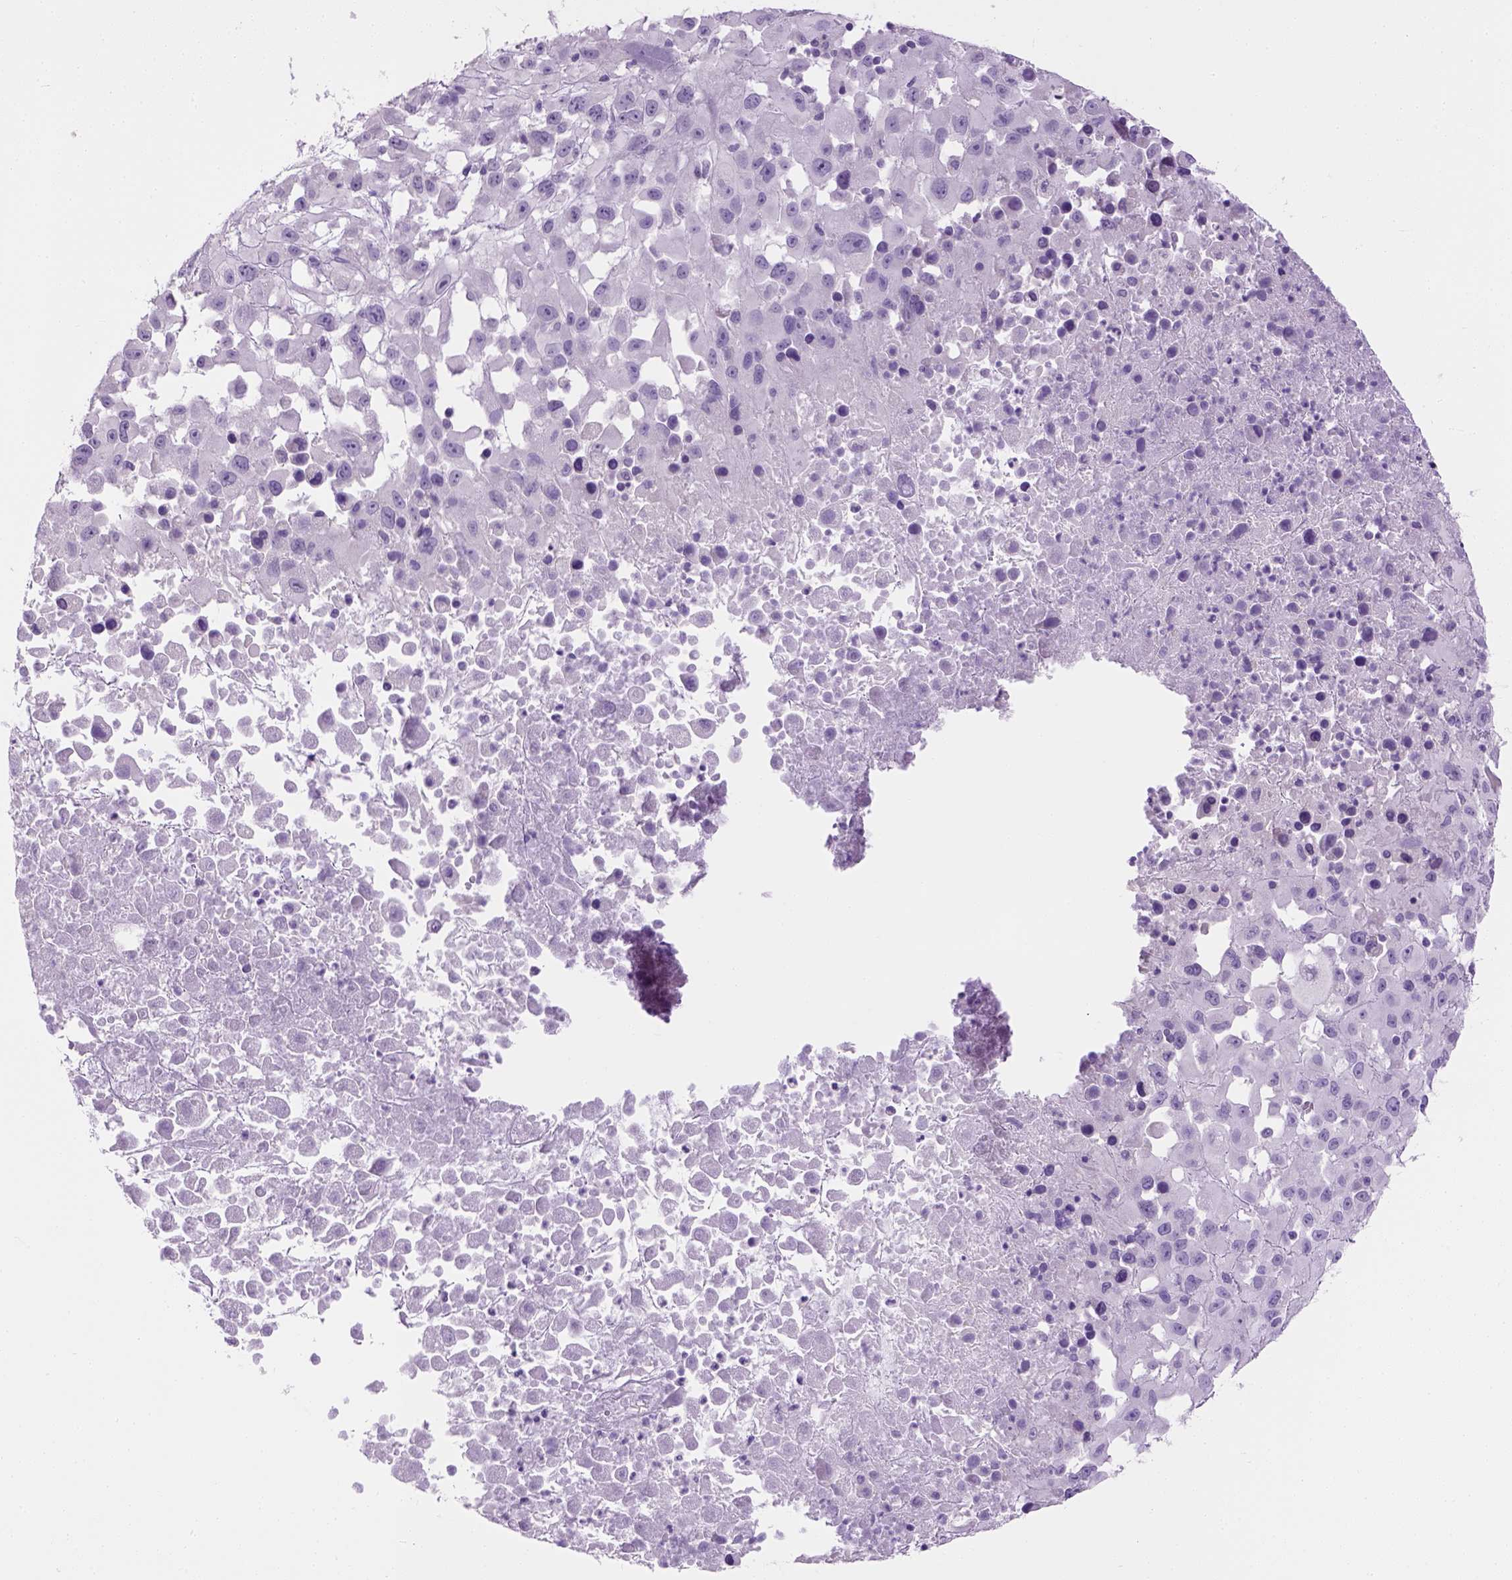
{"staining": {"intensity": "negative", "quantity": "none", "location": "none"}, "tissue": "melanoma", "cell_type": "Tumor cells", "image_type": "cancer", "snomed": [{"axis": "morphology", "description": "Malignant melanoma, Metastatic site"}, {"axis": "topography", "description": "Soft tissue"}], "caption": "Image shows no protein expression in tumor cells of melanoma tissue.", "gene": "CYP24A1", "patient": {"sex": "male", "age": 50}}